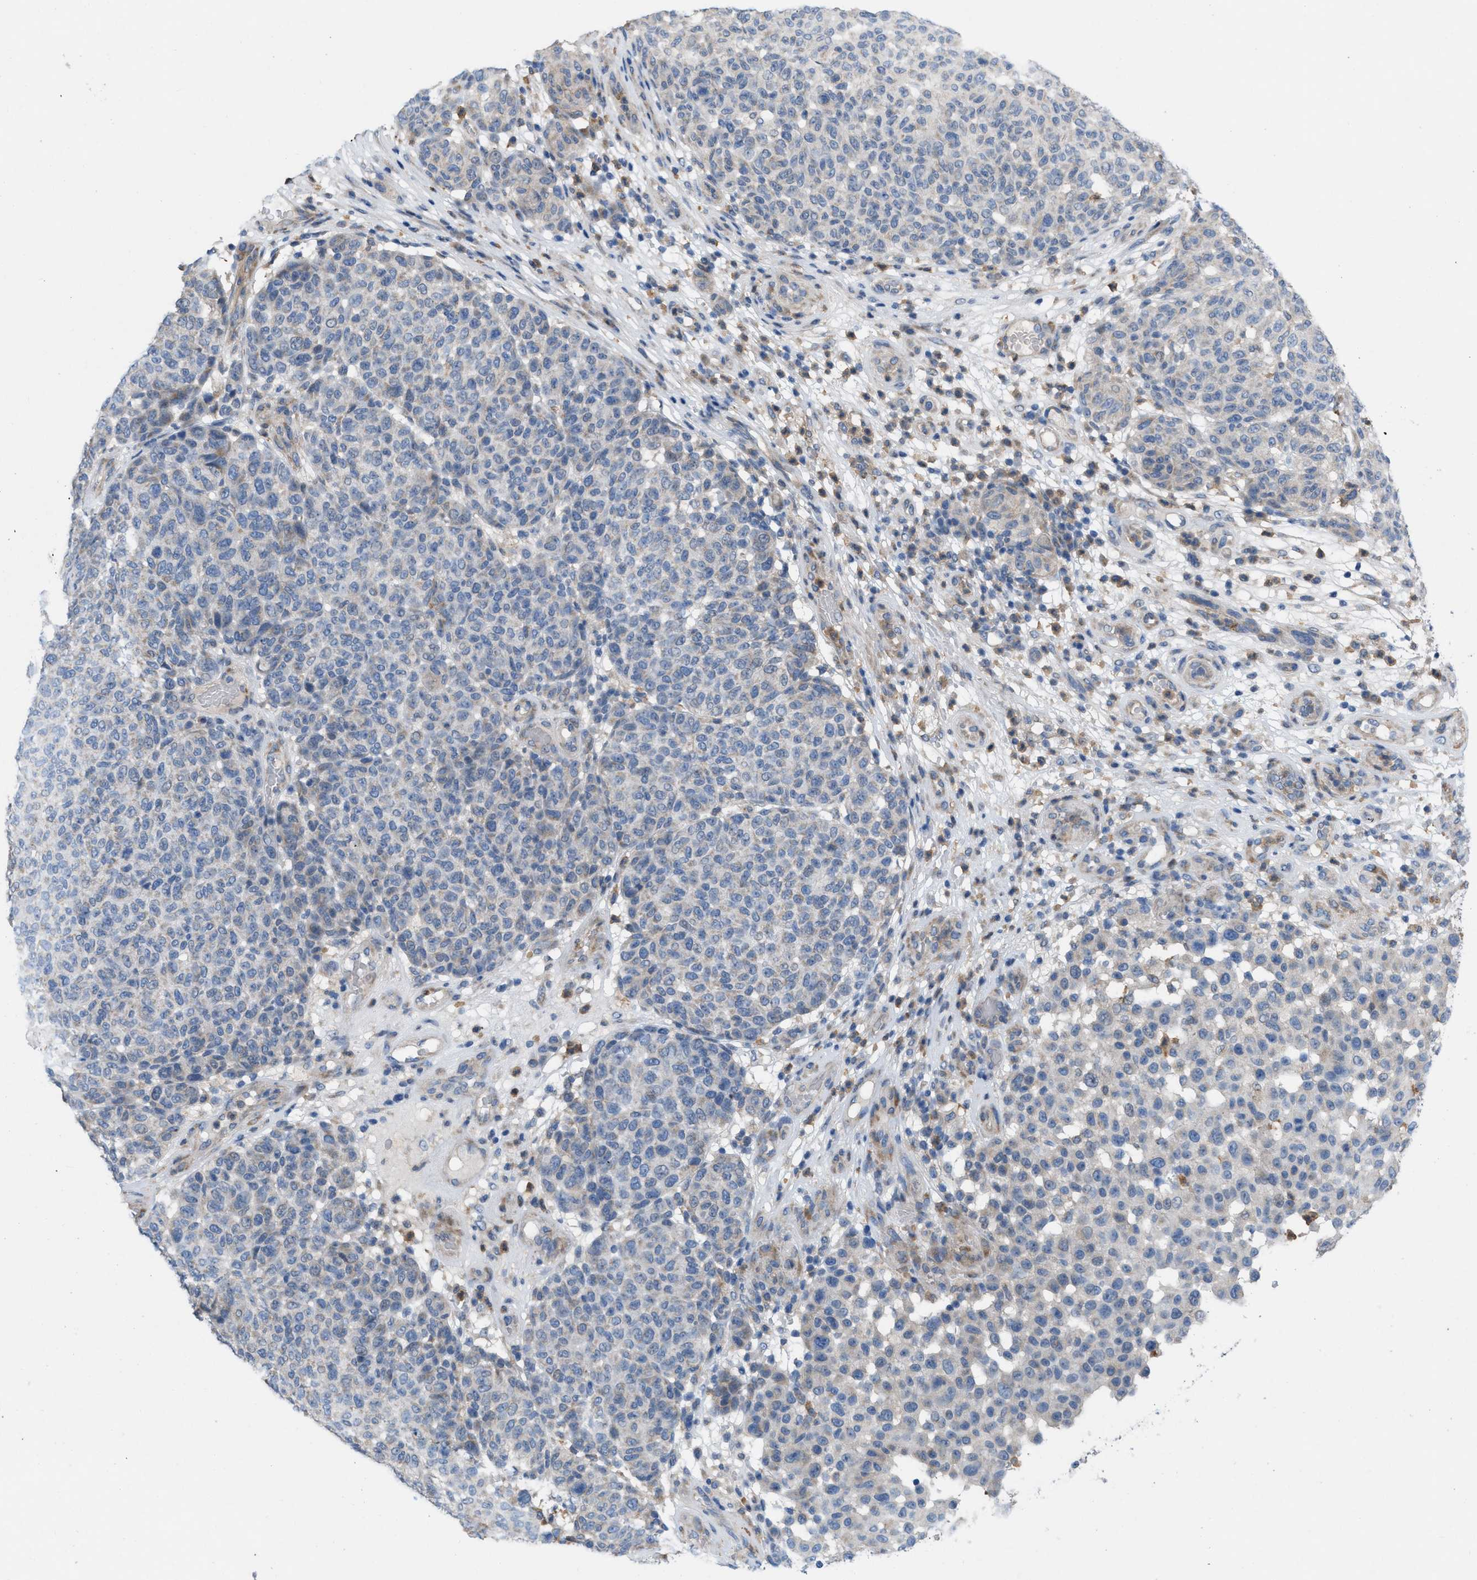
{"staining": {"intensity": "negative", "quantity": "none", "location": "none"}, "tissue": "melanoma", "cell_type": "Tumor cells", "image_type": "cancer", "snomed": [{"axis": "morphology", "description": "Malignant melanoma, NOS"}, {"axis": "topography", "description": "Skin"}], "caption": "Immunohistochemistry (IHC) micrograph of neoplastic tissue: malignant melanoma stained with DAB (3,3'-diaminobenzidine) displays no significant protein expression in tumor cells.", "gene": "PLPPR5", "patient": {"sex": "male", "age": 59}}